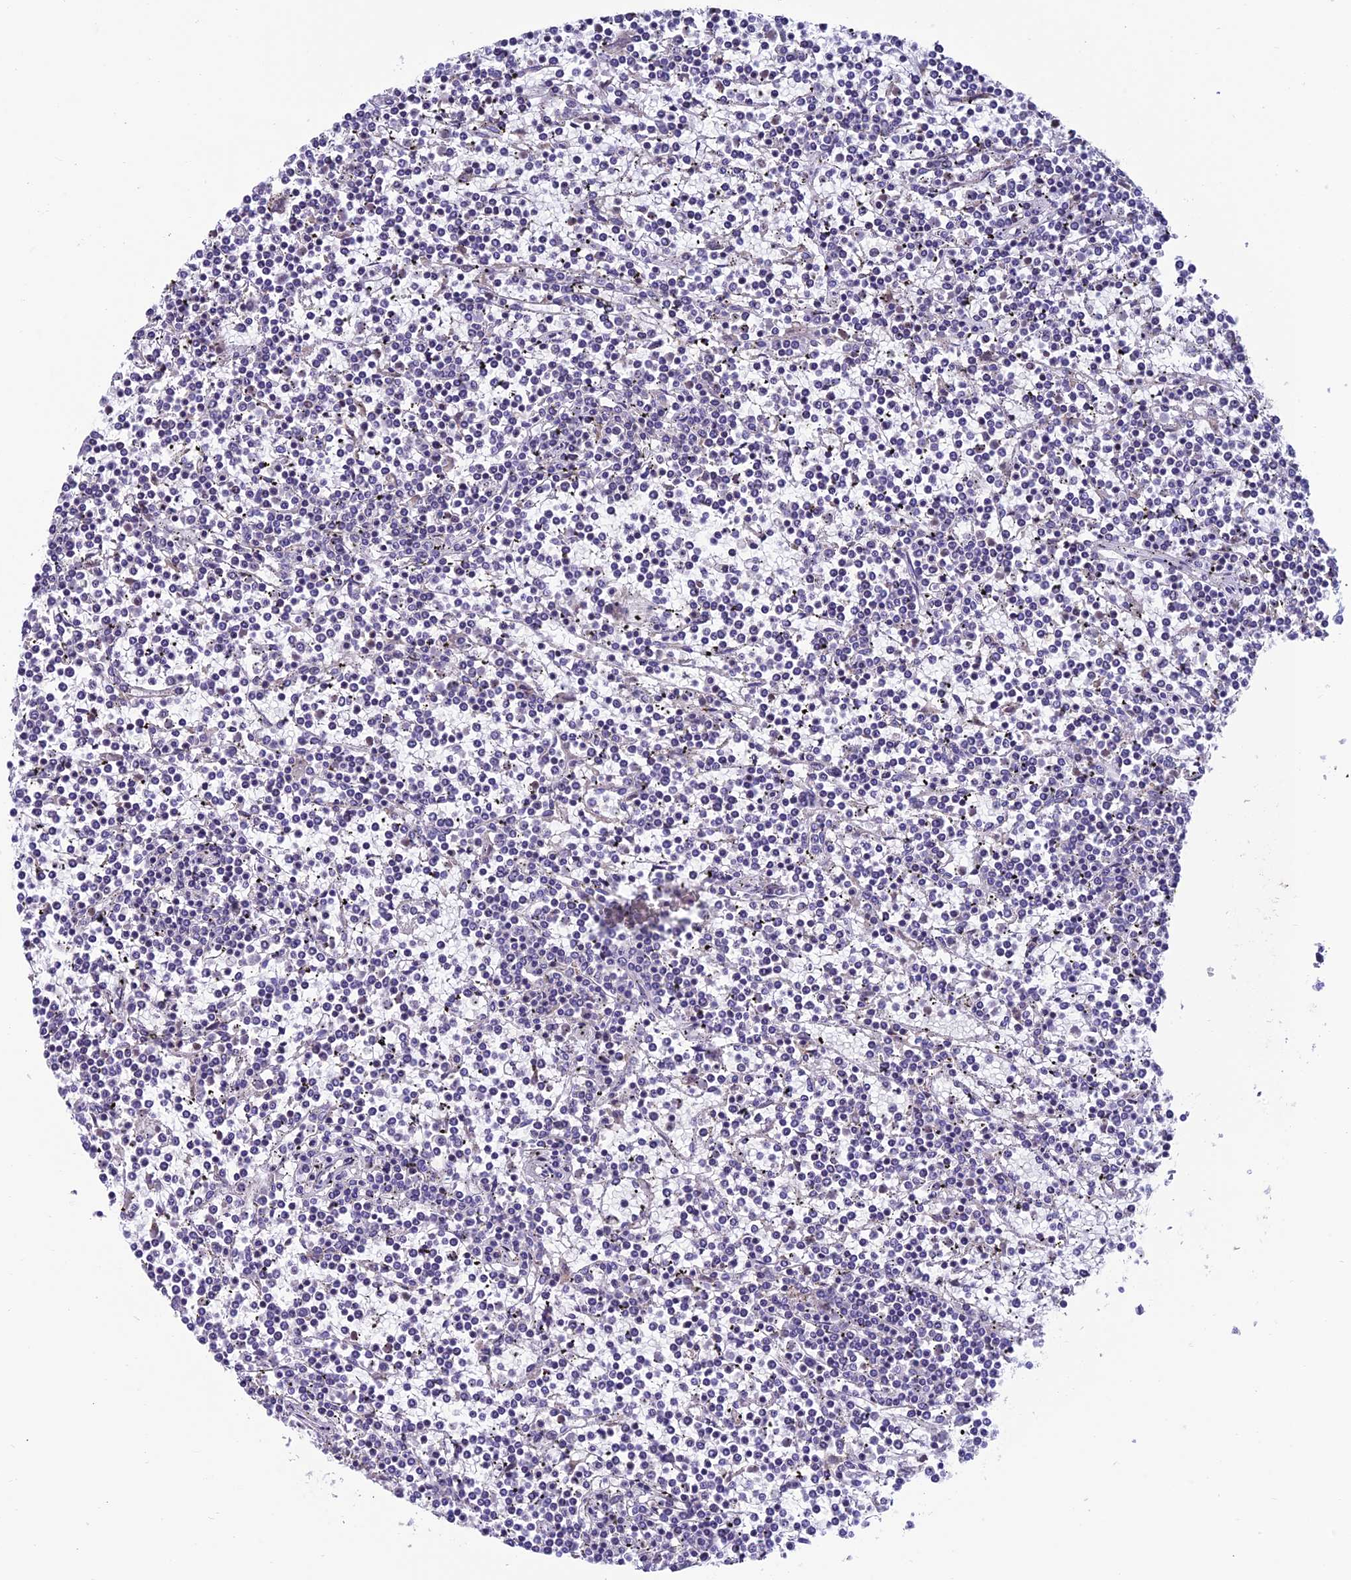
{"staining": {"intensity": "negative", "quantity": "none", "location": "none"}, "tissue": "lymphoma", "cell_type": "Tumor cells", "image_type": "cancer", "snomed": [{"axis": "morphology", "description": "Malignant lymphoma, non-Hodgkin's type, Low grade"}, {"axis": "topography", "description": "Spleen"}], "caption": "Malignant lymphoma, non-Hodgkin's type (low-grade) was stained to show a protein in brown. There is no significant positivity in tumor cells.", "gene": "FAM178B", "patient": {"sex": "female", "age": 19}}